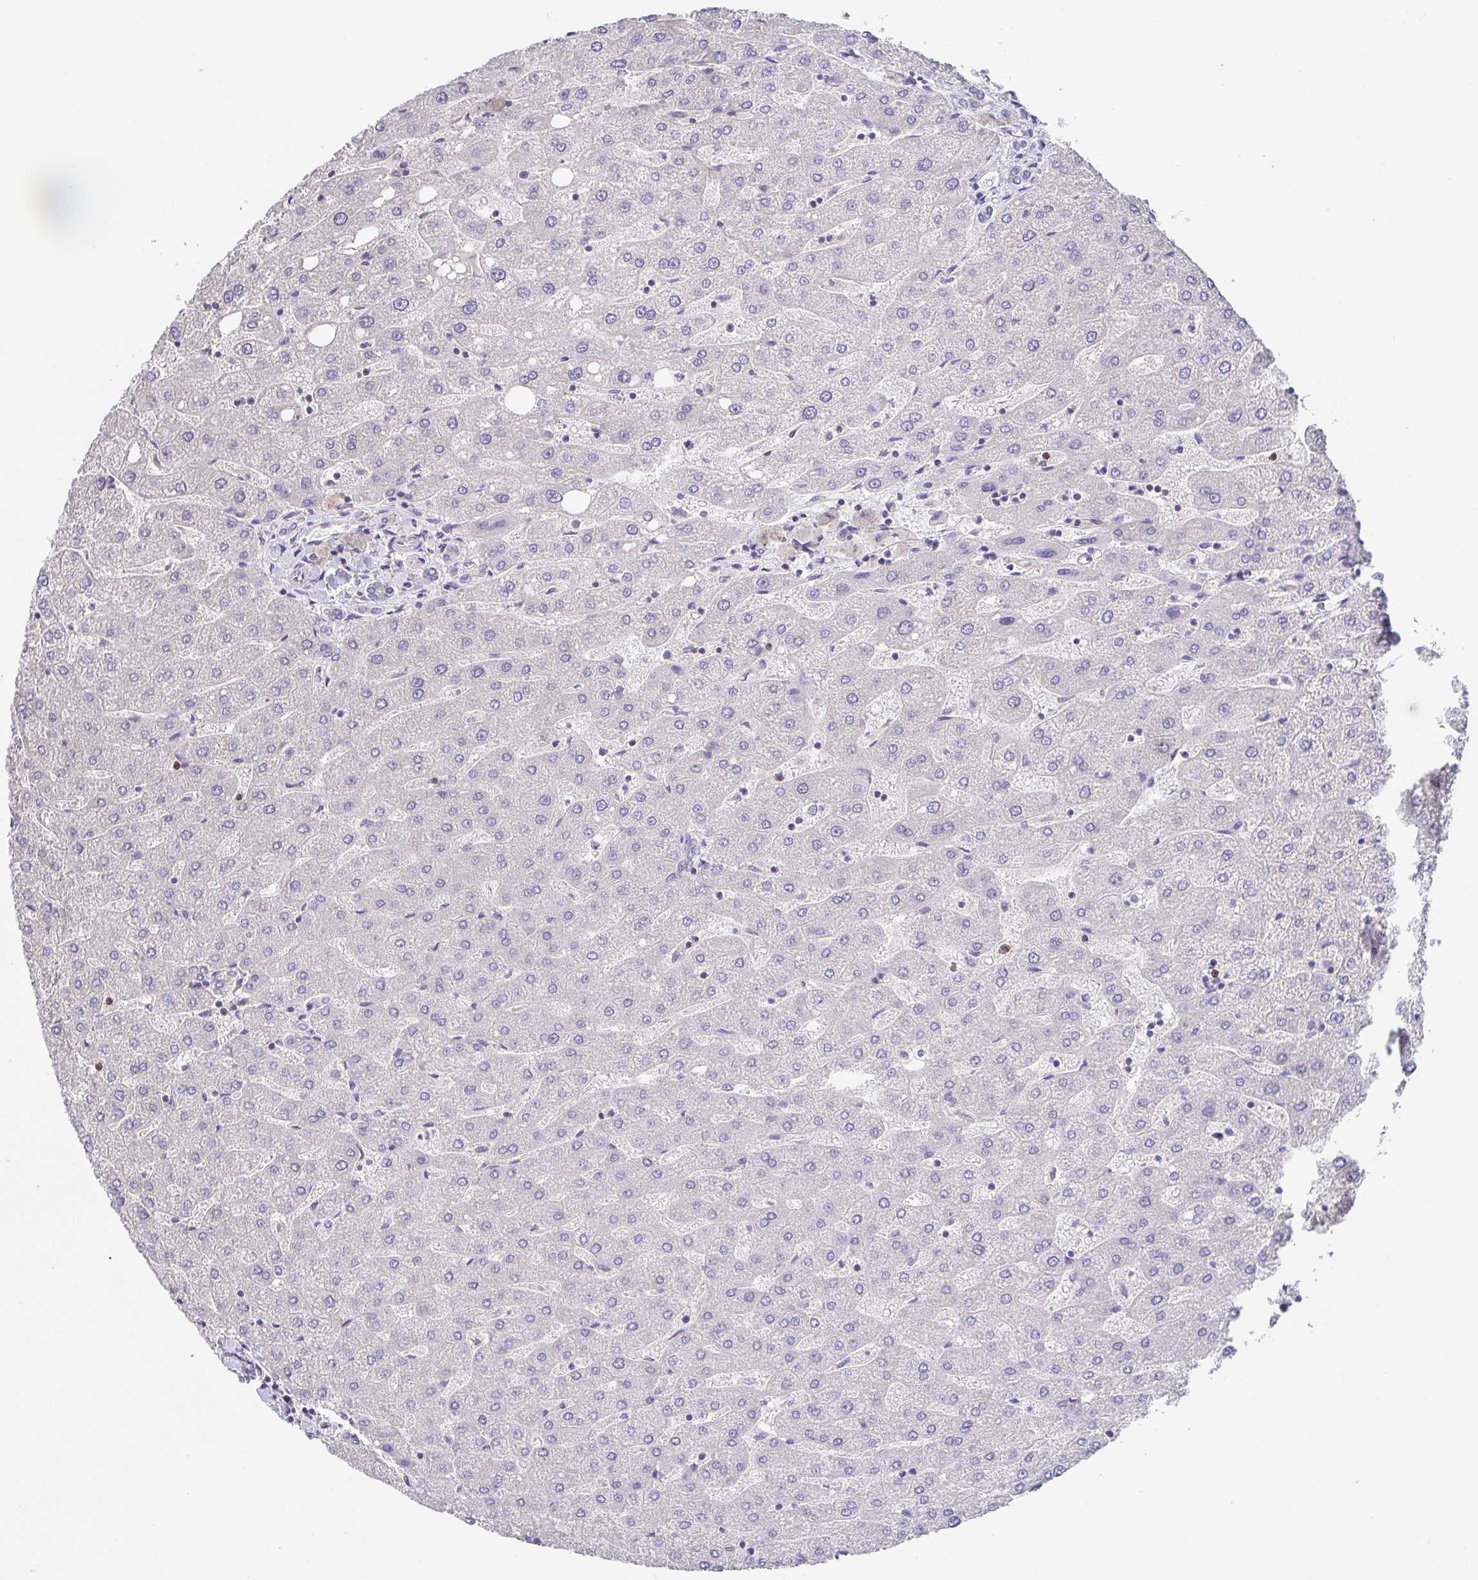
{"staining": {"intensity": "negative", "quantity": "none", "location": "none"}, "tissue": "liver", "cell_type": "Cholangiocytes", "image_type": "normal", "snomed": [{"axis": "morphology", "description": "Normal tissue, NOS"}, {"axis": "topography", "description": "Liver"}], "caption": "Immunohistochemistry (IHC) micrograph of normal human liver stained for a protein (brown), which shows no staining in cholangiocytes. The staining was performed using DAB to visualize the protein expression in brown, while the nuclei were stained in blue with hematoxylin (Magnification: 20x).", "gene": "DBN1", "patient": {"sex": "male", "age": 67}}